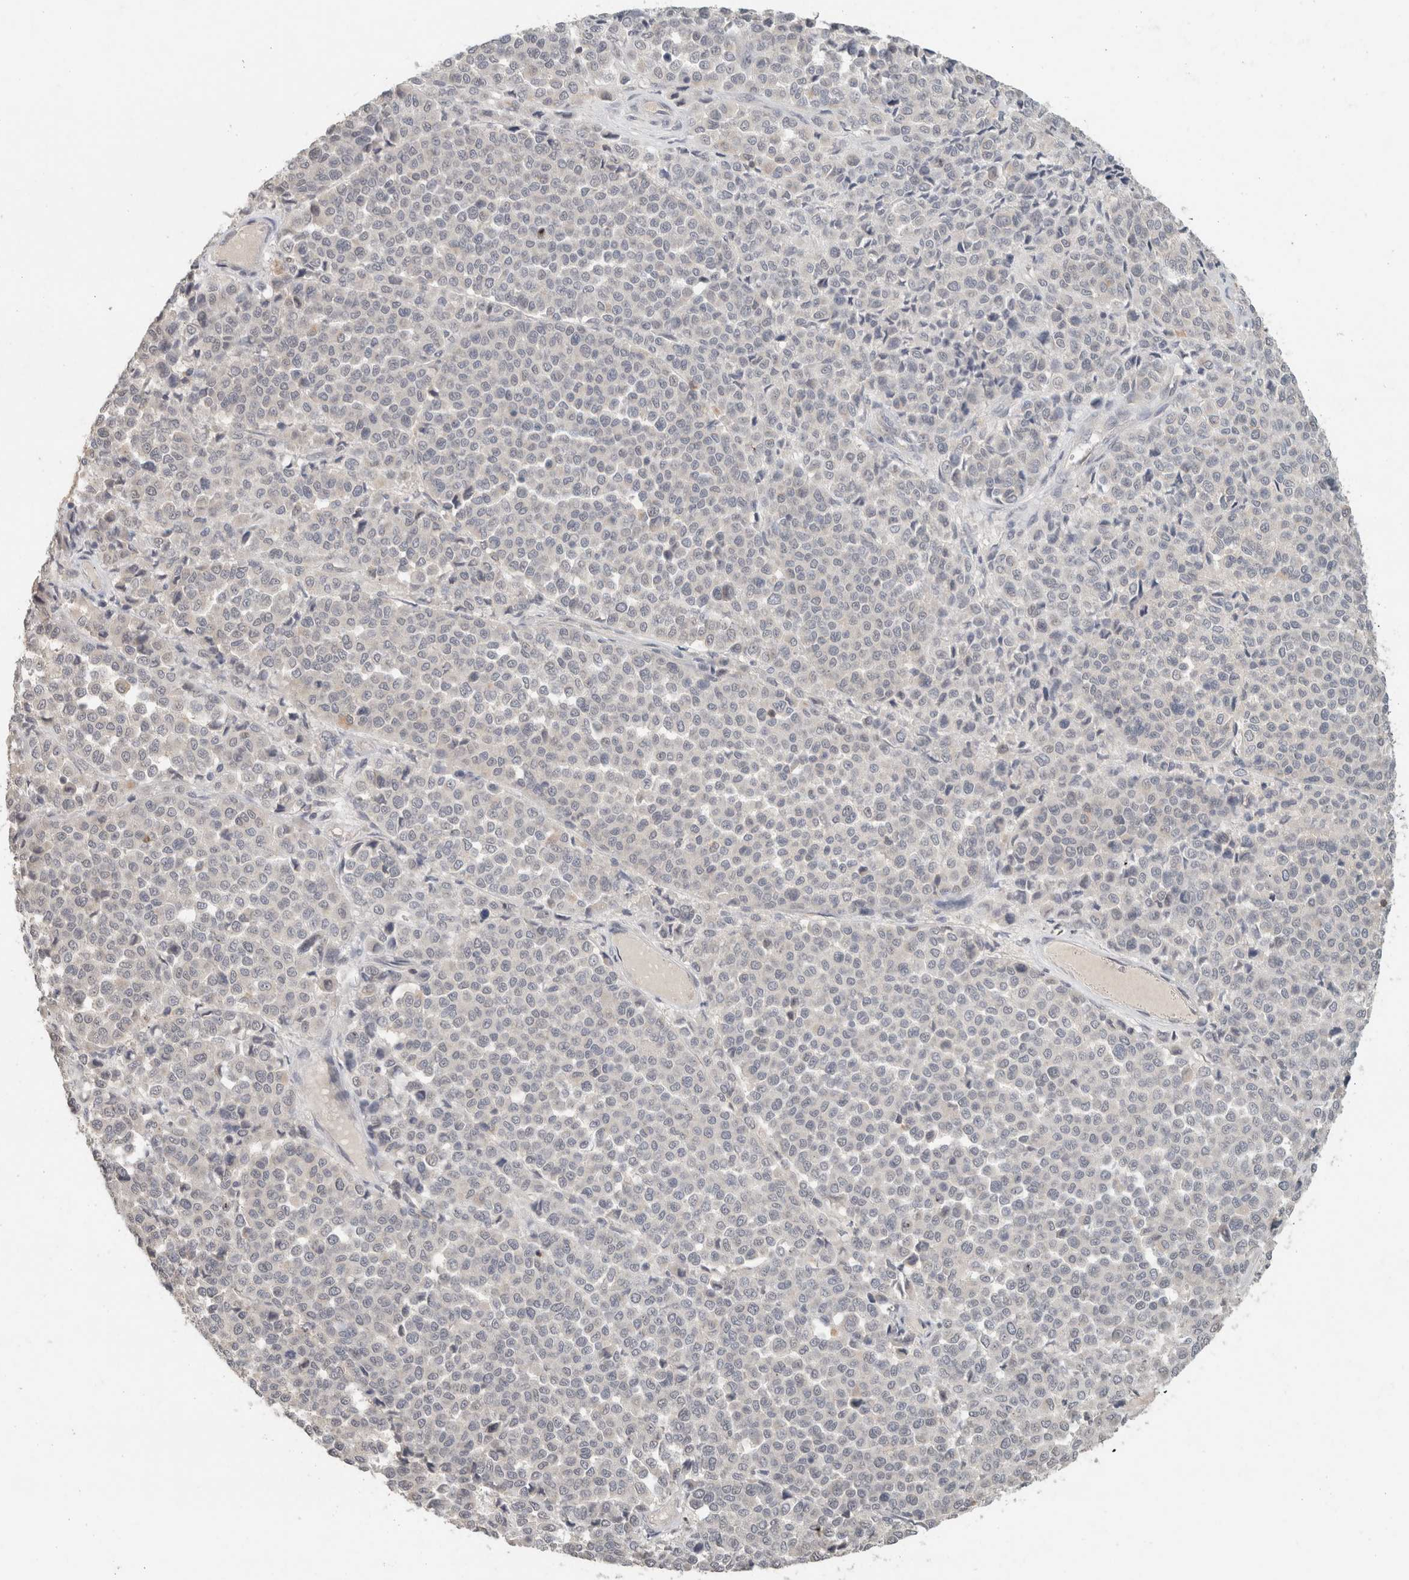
{"staining": {"intensity": "negative", "quantity": "none", "location": "none"}, "tissue": "melanoma", "cell_type": "Tumor cells", "image_type": "cancer", "snomed": [{"axis": "morphology", "description": "Malignant melanoma, Metastatic site"}, {"axis": "topography", "description": "Pancreas"}], "caption": "Immunohistochemistry (IHC) micrograph of human malignant melanoma (metastatic site) stained for a protein (brown), which demonstrates no expression in tumor cells.", "gene": "TRAT1", "patient": {"sex": "female", "age": 30}}